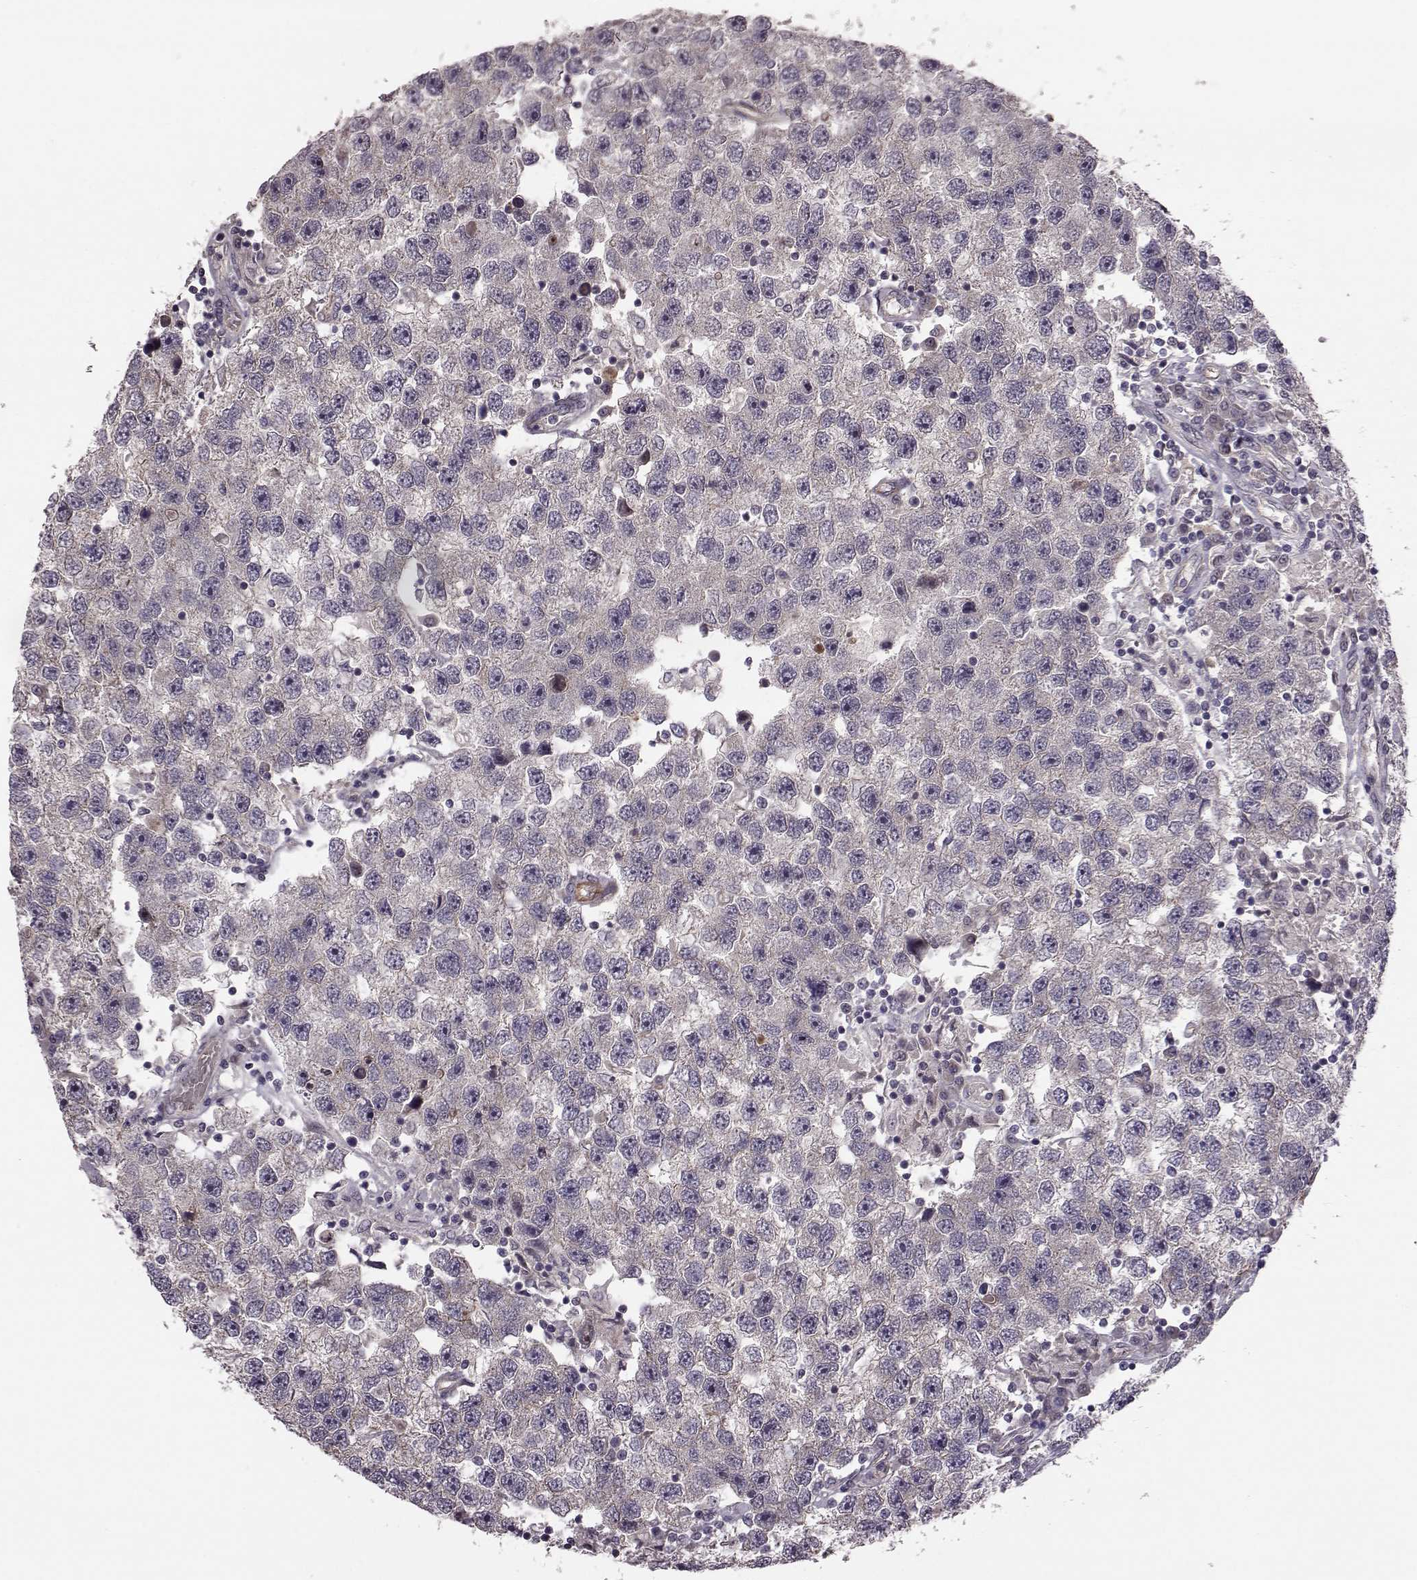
{"staining": {"intensity": "negative", "quantity": "none", "location": "none"}, "tissue": "testis cancer", "cell_type": "Tumor cells", "image_type": "cancer", "snomed": [{"axis": "morphology", "description": "Seminoma, NOS"}, {"axis": "topography", "description": "Testis"}], "caption": "A micrograph of testis seminoma stained for a protein exhibits no brown staining in tumor cells. Nuclei are stained in blue.", "gene": "SYNPO", "patient": {"sex": "male", "age": 26}}